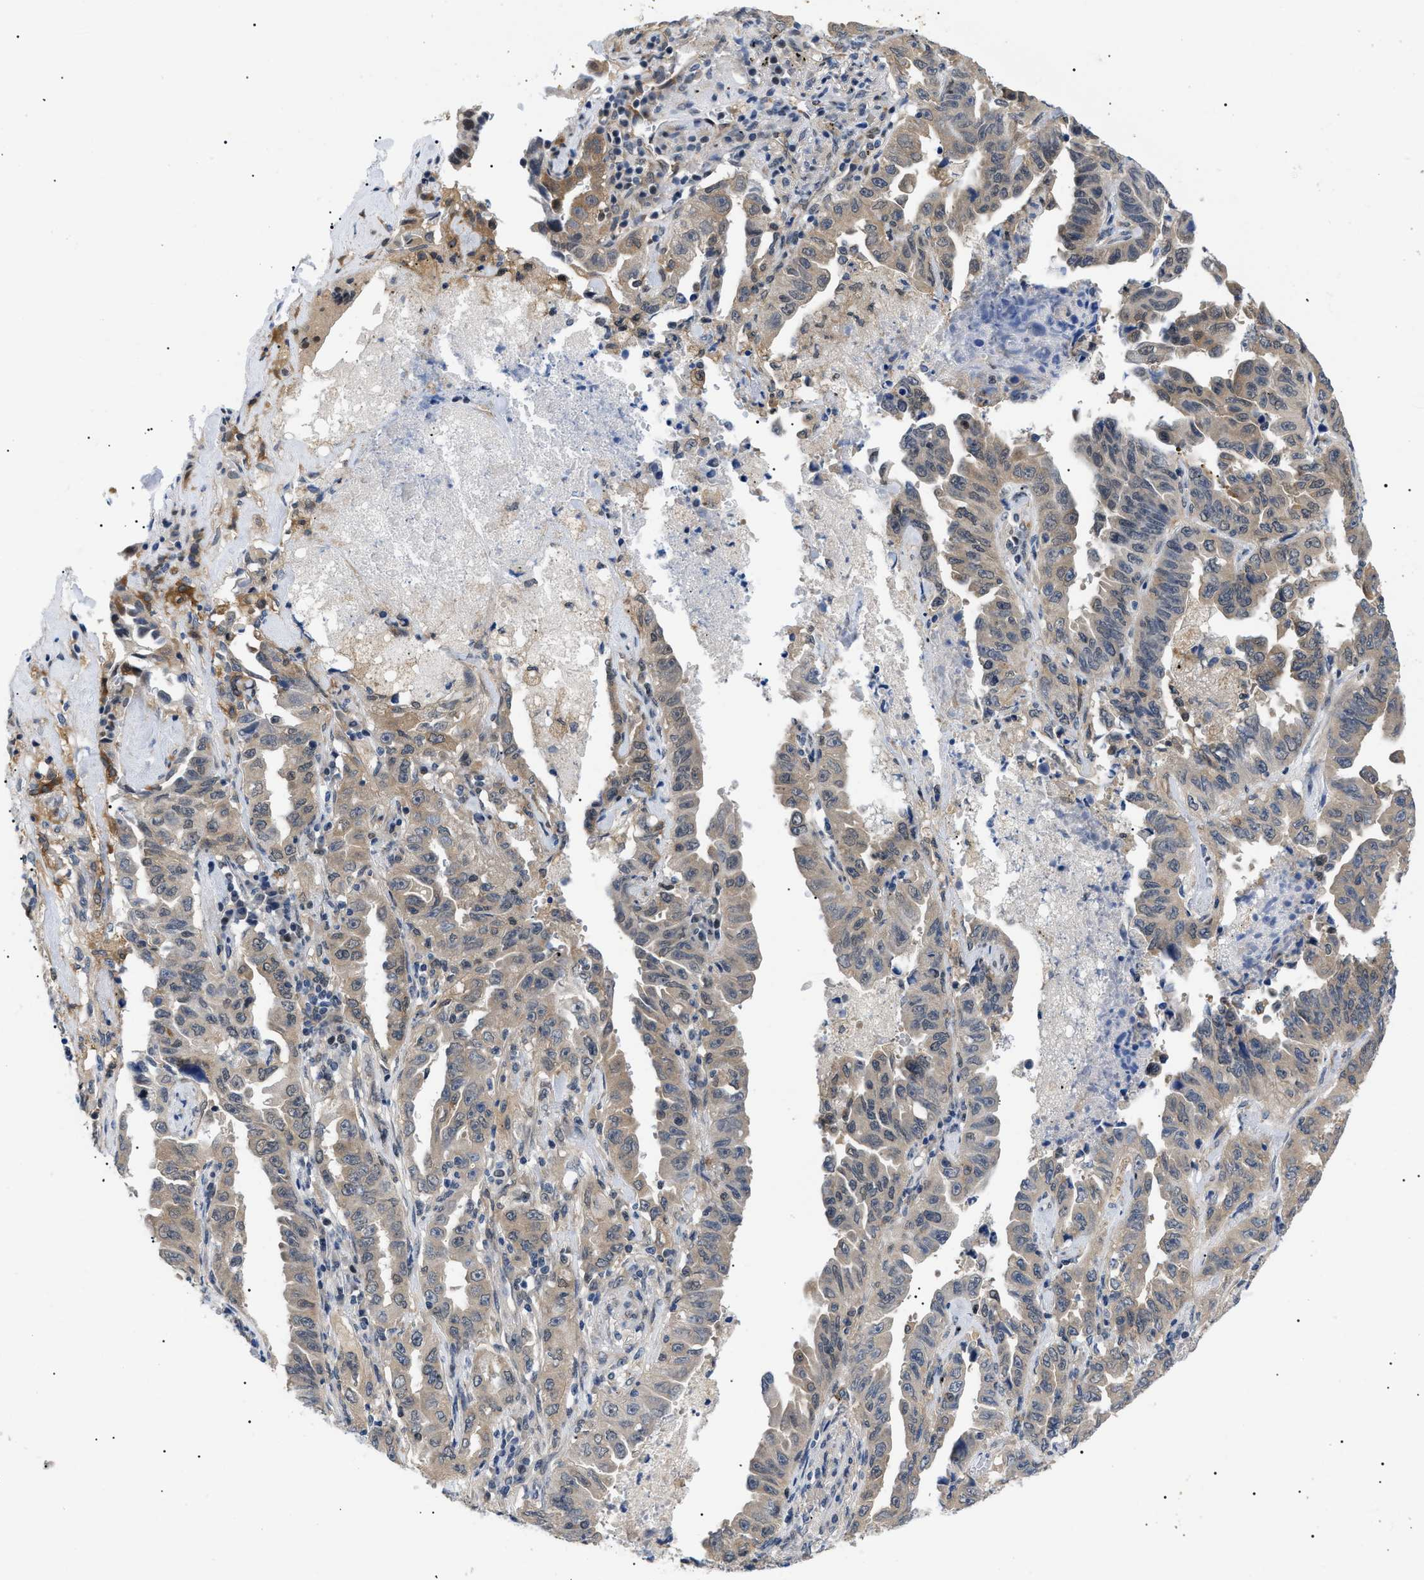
{"staining": {"intensity": "moderate", "quantity": "25%-75%", "location": "cytoplasmic/membranous,nuclear"}, "tissue": "lung cancer", "cell_type": "Tumor cells", "image_type": "cancer", "snomed": [{"axis": "morphology", "description": "Adenocarcinoma, NOS"}, {"axis": "topography", "description": "Lung"}], "caption": "Lung adenocarcinoma tissue demonstrates moderate cytoplasmic/membranous and nuclear expression in approximately 25%-75% of tumor cells, visualized by immunohistochemistry.", "gene": "GARRE1", "patient": {"sex": "female", "age": 51}}